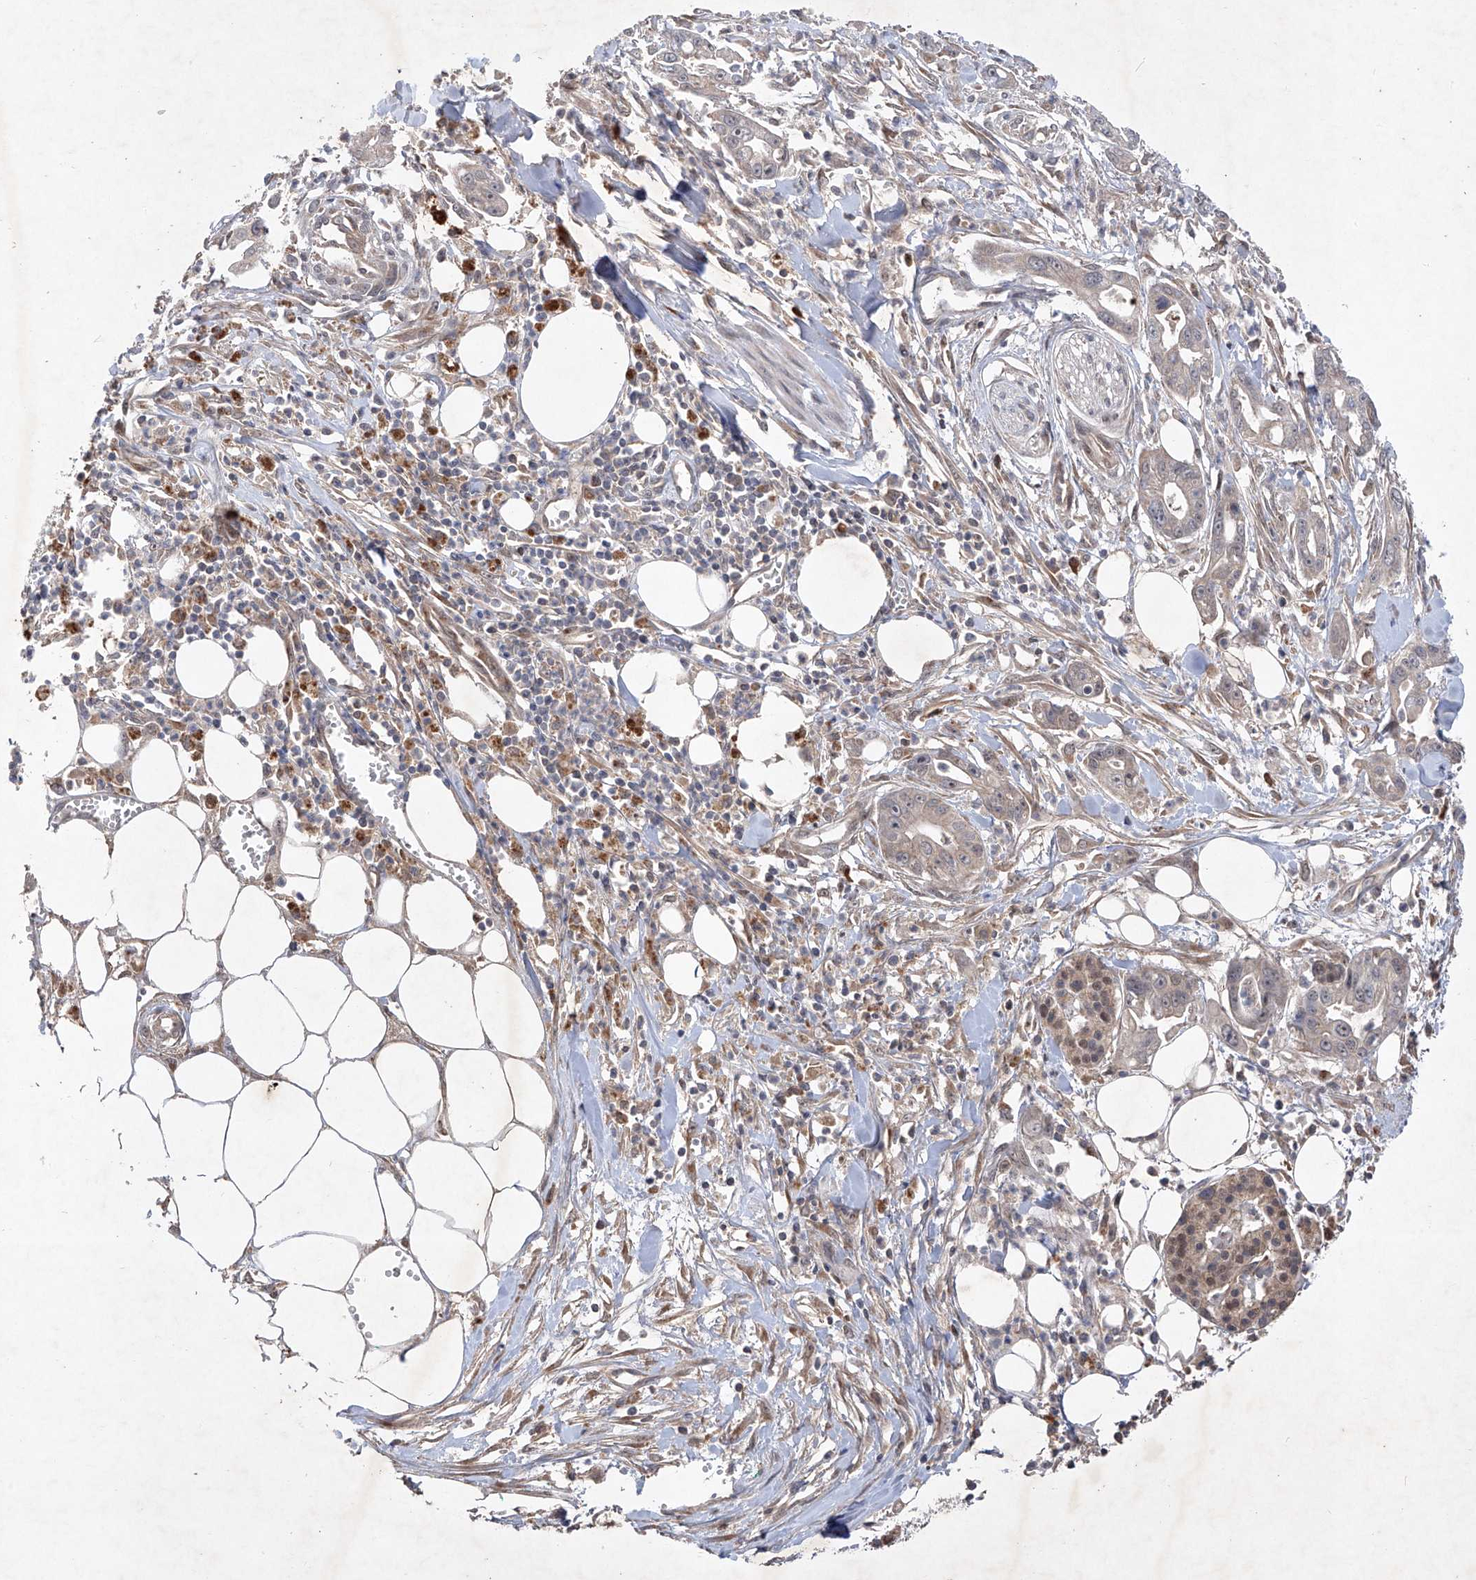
{"staining": {"intensity": "negative", "quantity": "none", "location": "none"}, "tissue": "pancreatic cancer", "cell_type": "Tumor cells", "image_type": "cancer", "snomed": [{"axis": "morphology", "description": "Adenocarcinoma, NOS"}, {"axis": "topography", "description": "Pancreas"}], "caption": "DAB (3,3'-diaminobenzidine) immunohistochemical staining of human pancreatic cancer displays no significant staining in tumor cells.", "gene": "FAM135A", "patient": {"sex": "male", "age": 68}}